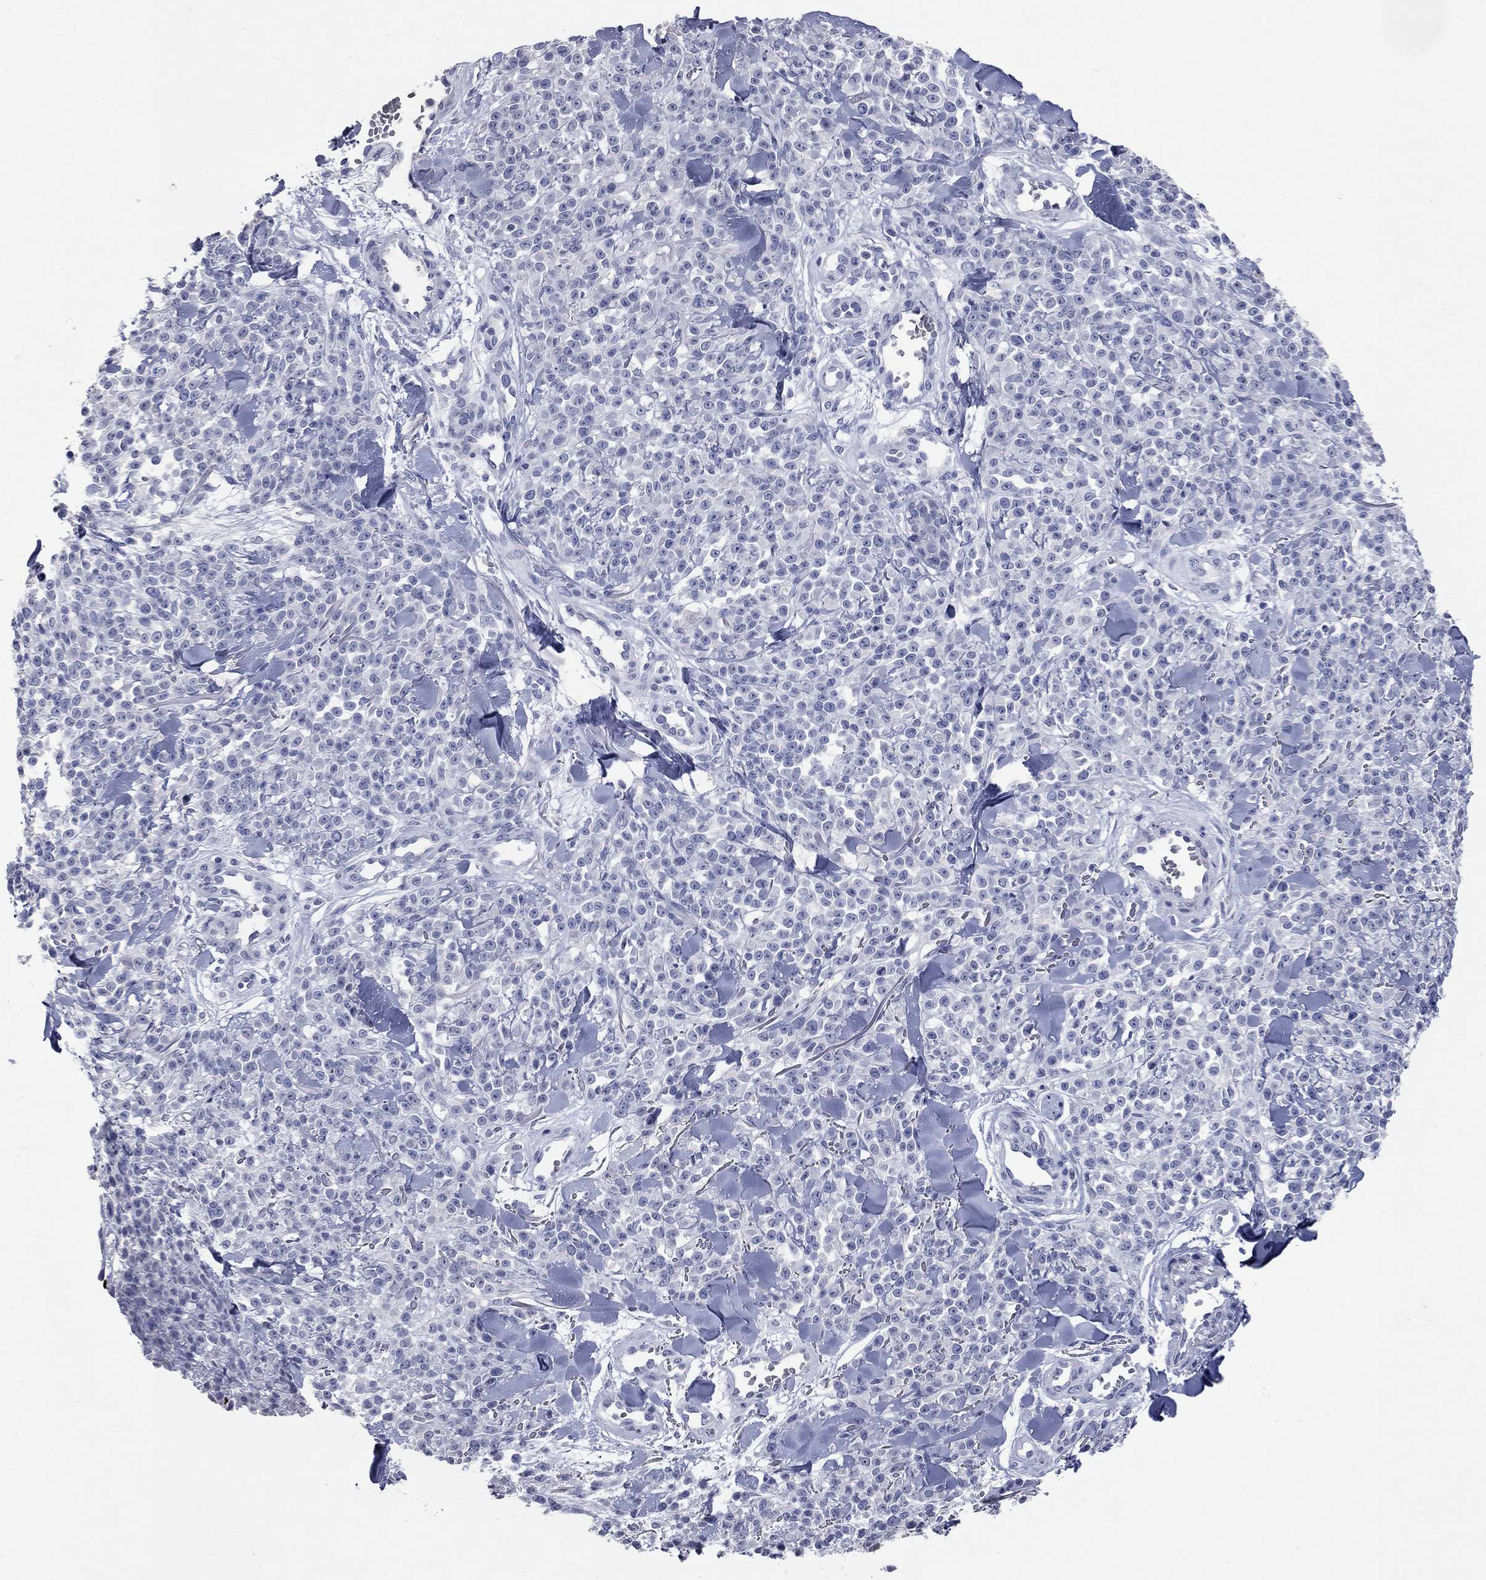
{"staining": {"intensity": "negative", "quantity": "none", "location": "none"}, "tissue": "melanoma", "cell_type": "Tumor cells", "image_type": "cancer", "snomed": [{"axis": "morphology", "description": "Malignant melanoma, NOS"}, {"axis": "topography", "description": "Skin"}, {"axis": "topography", "description": "Skin of trunk"}], "caption": "This is an IHC photomicrograph of human melanoma. There is no expression in tumor cells.", "gene": "SYT12", "patient": {"sex": "male", "age": 74}}